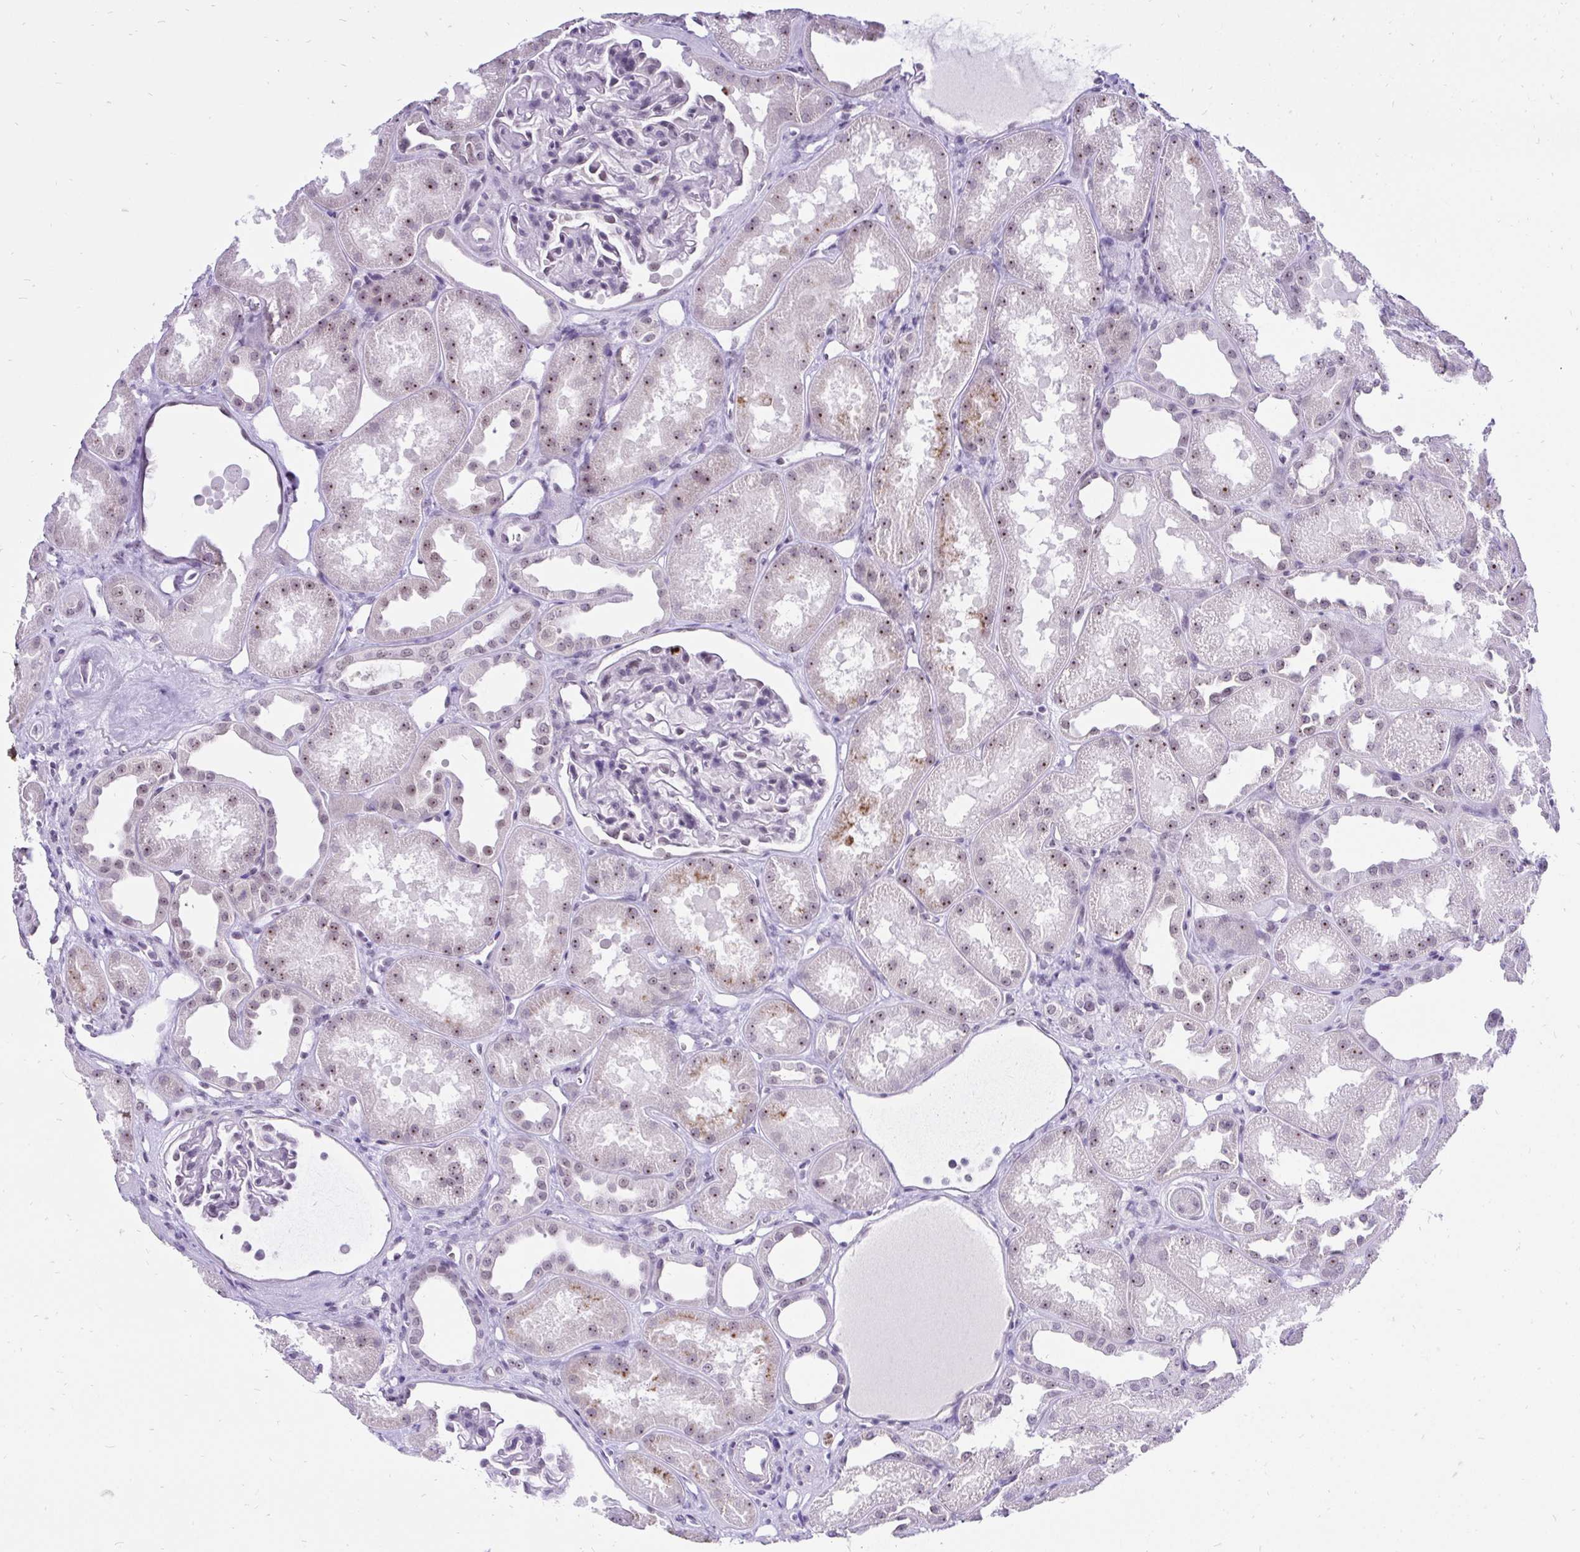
{"staining": {"intensity": "weak", "quantity": "25%-75%", "location": "nuclear"}, "tissue": "kidney", "cell_type": "Cells in glomeruli", "image_type": "normal", "snomed": [{"axis": "morphology", "description": "Normal tissue, NOS"}, {"axis": "topography", "description": "Kidney"}], "caption": "Benign kidney was stained to show a protein in brown. There is low levels of weak nuclear staining in about 25%-75% of cells in glomeruli.", "gene": "ZNF860", "patient": {"sex": "male", "age": 61}}